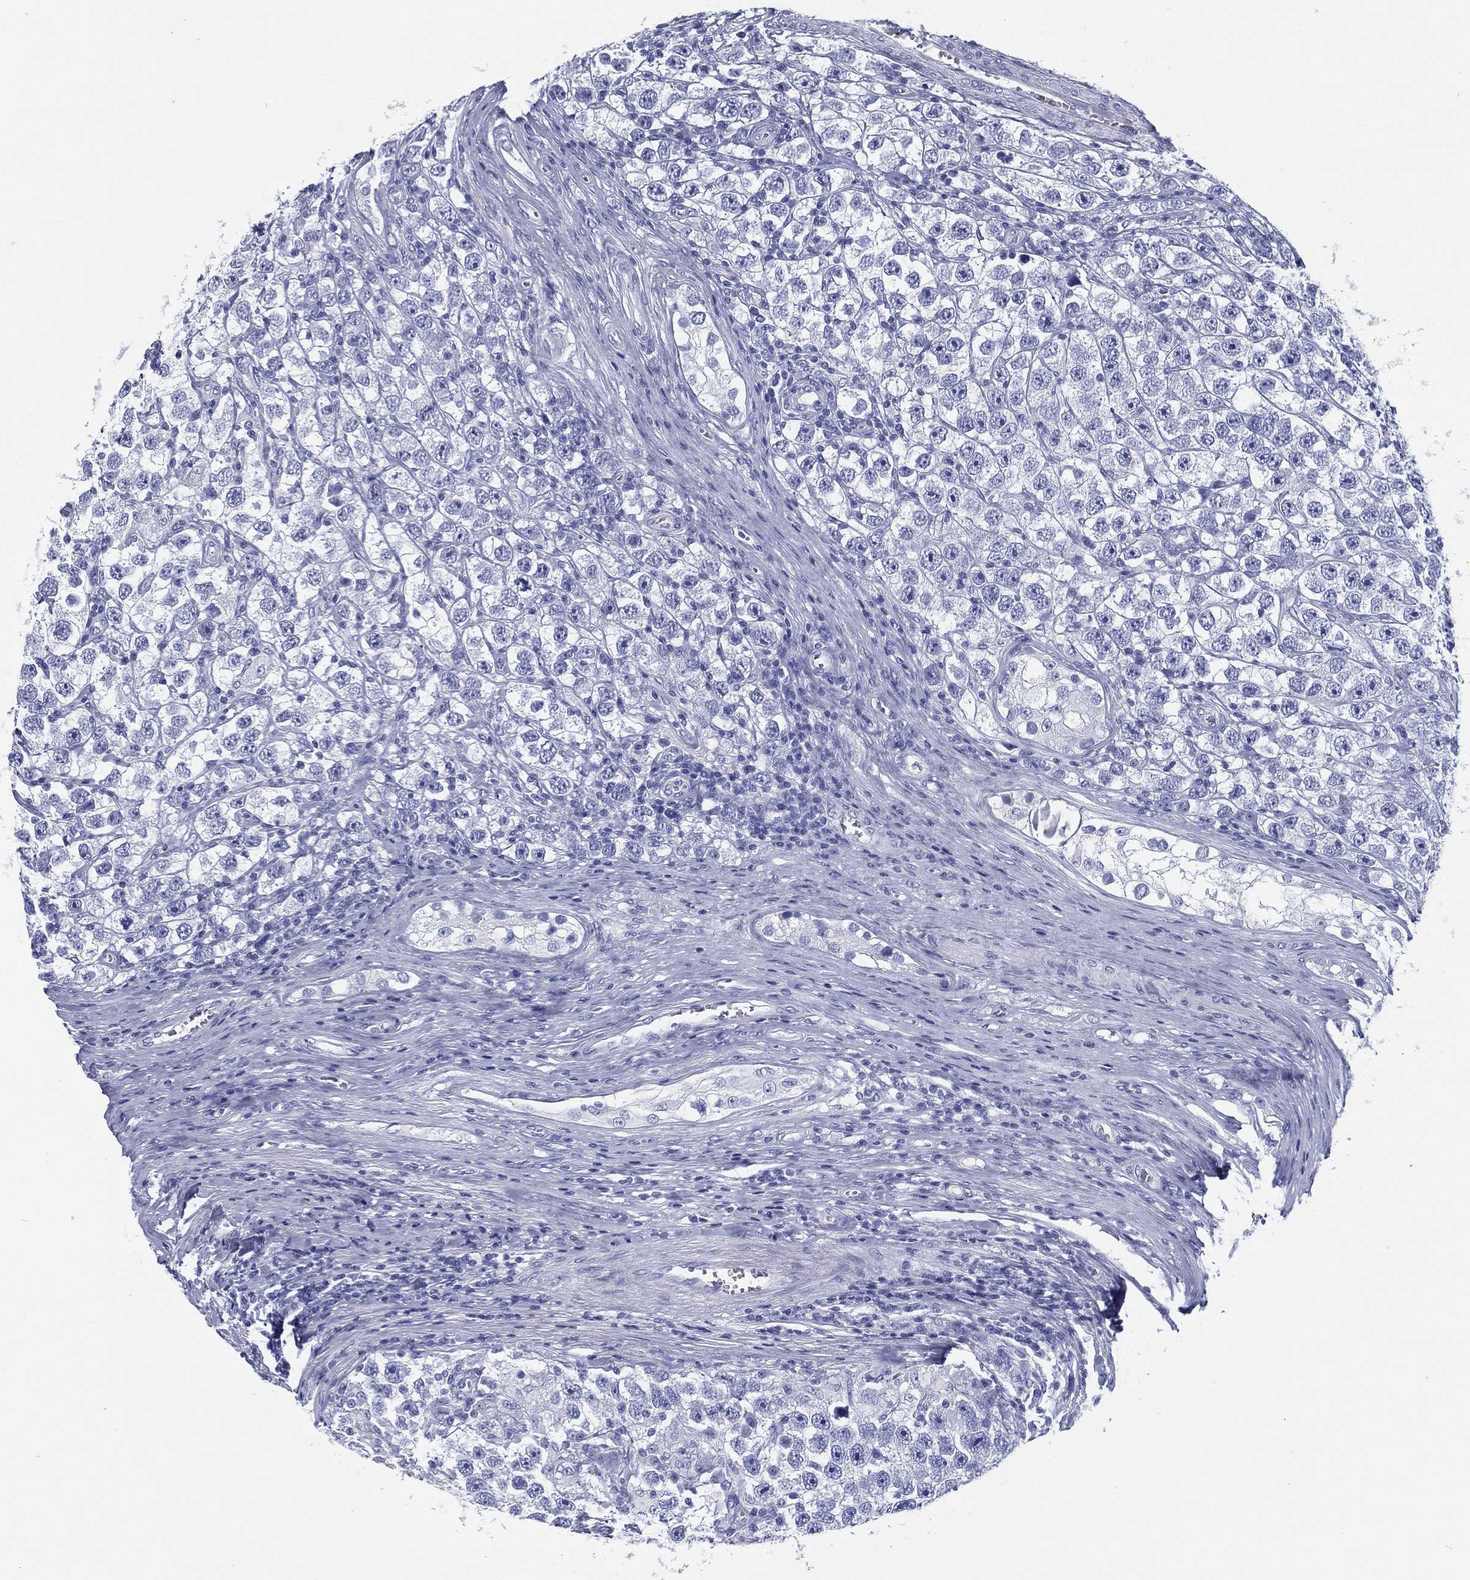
{"staining": {"intensity": "negative", "quantity": "none", "location": "none"}, "tissue": "testis cancer", "cell_type": "Tumor cells", "image_type": "cancer", "snomed": [{"axis": "morphology", "description": "Seminoma, NOS"}, {"axis": "topography", "description": "Testis"}], "caption": "Micrograph shows no significant protein positivity in tumor cells of testis seminoma. (DAB immunohistochemistry visualized using brightfield microscopy, high magnification).", "gene": "TMEM252", "patient": {"sex": "male", "age": 26}}